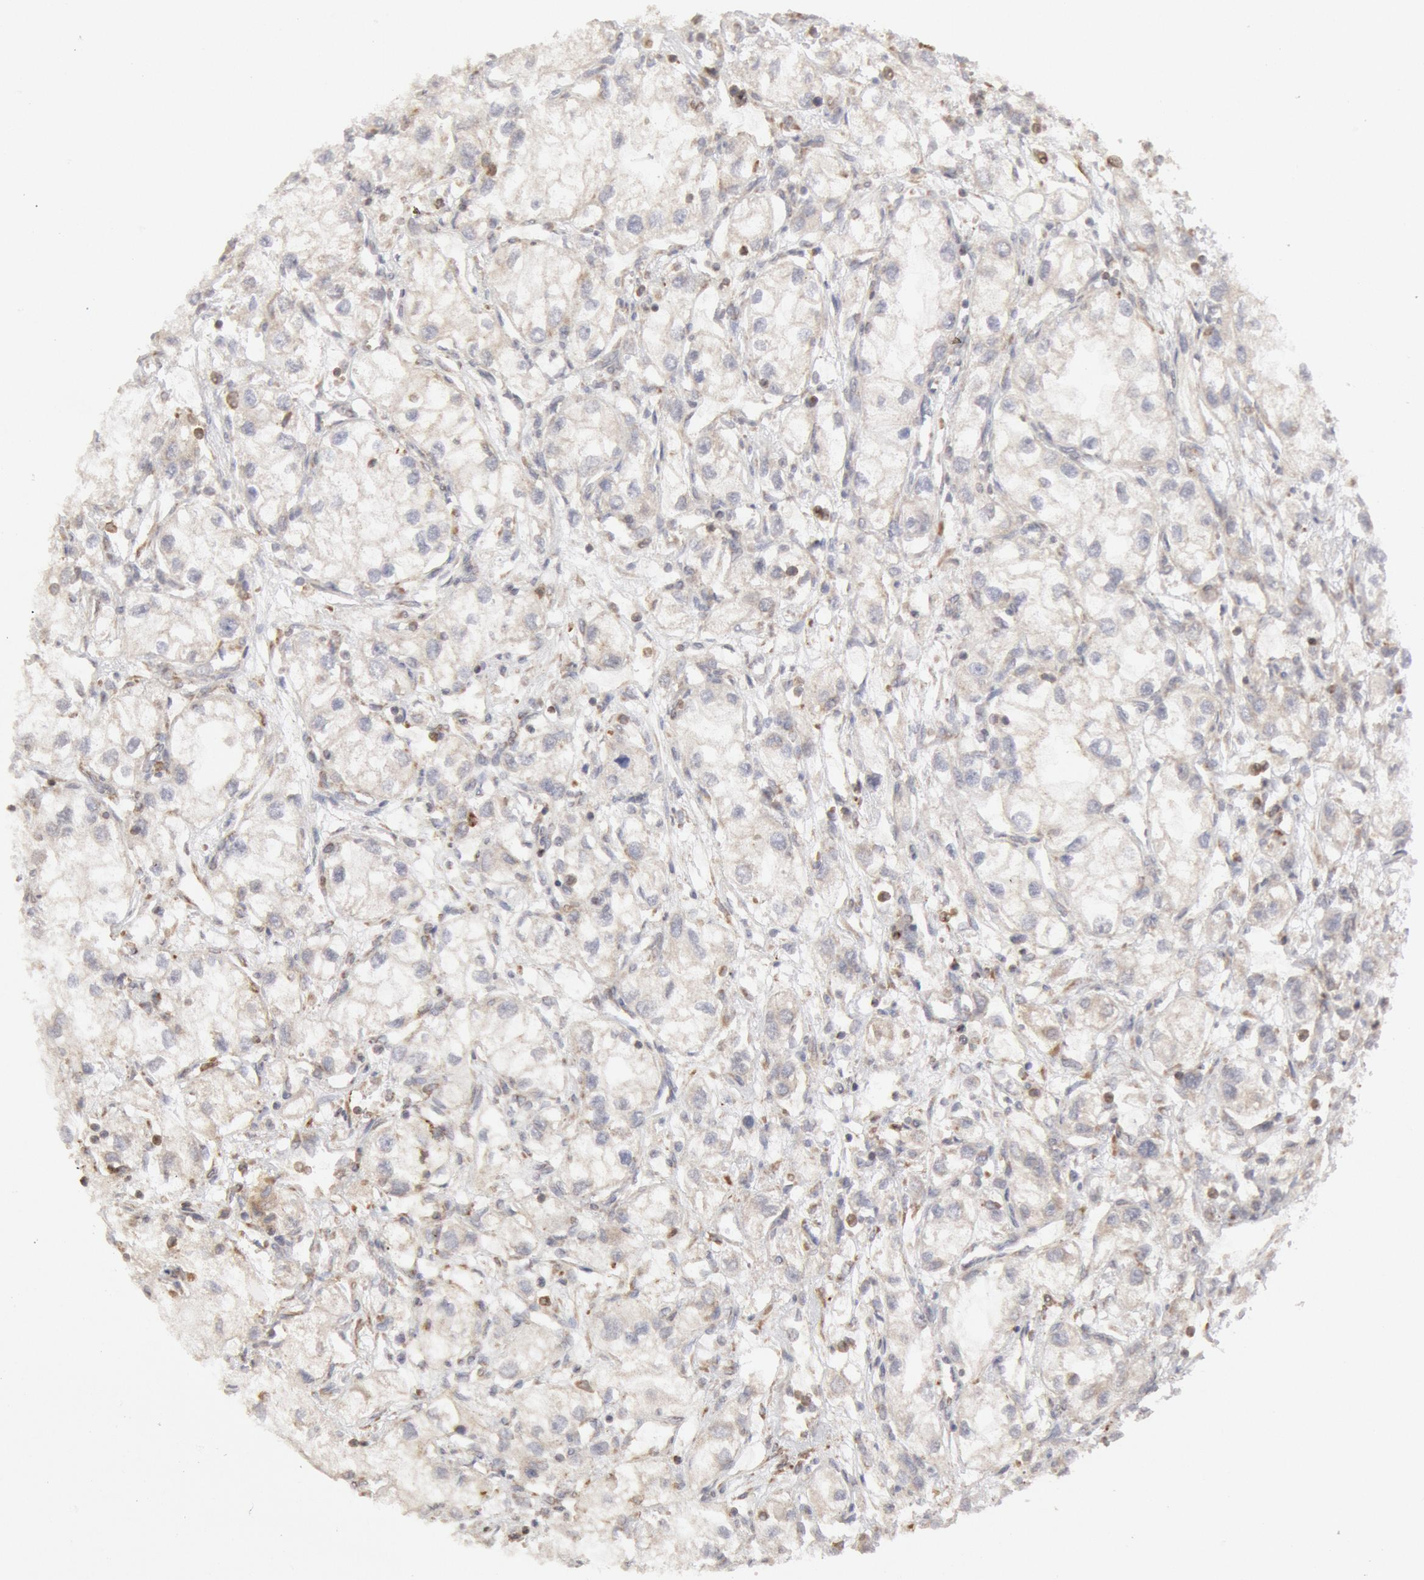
{"staining": {"intensity": "negative", "quantity": "none", "location": "none"}, "tissue": "renal cancer", "cell_type": "Tumor cells", "image_type": "cancer", "snomed": [{"axis": "morphology", "description": "Adenocarcinoma, NOS"}, {"axis": "topography", "description": "Kidney"}], "caption": "Human renal cancer stained for a protein using immunohistochemistry (IHC) reveals no expression in tumor cells.", "gene": "OSBPL8", "patient": {"sex": "male", "age": 57}}